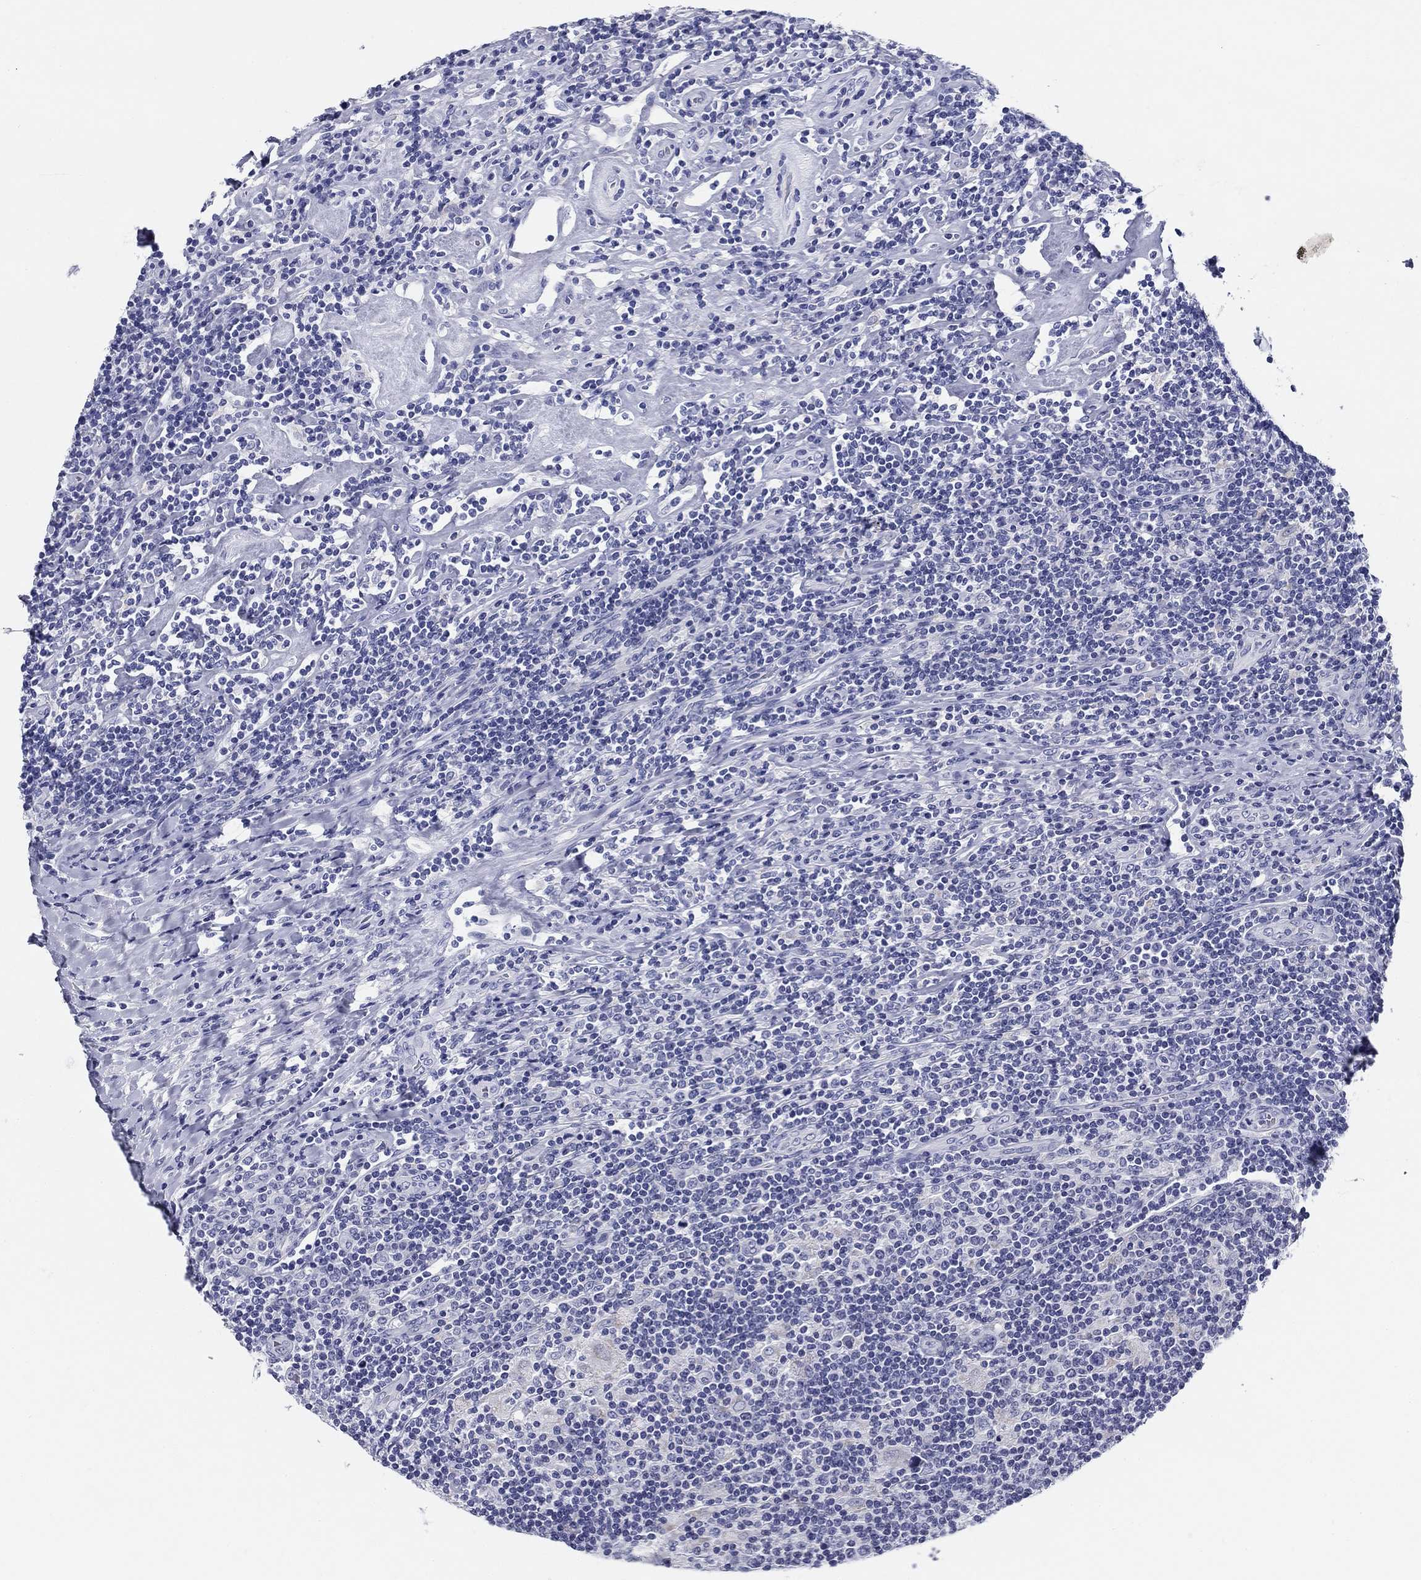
{"staining": {"intensity": "negative", "quantity": "none", "location": "none"}, "tissue": "lymphoma", "cell_type": "Tumor cells", "image_type": "cancer", "snomed": [{"axis": "morphology", "description": "Hodgkin's disease, NOS"}, {"axis": "topography", "description": "Lymph node"}], "caption": "This is an immunohistochemistry (IHC) histopathology image of lymphoma. There is no positivity in tumor cells.", "gene": "UPB1", "patient": {"sex": "male", "age": 40}}